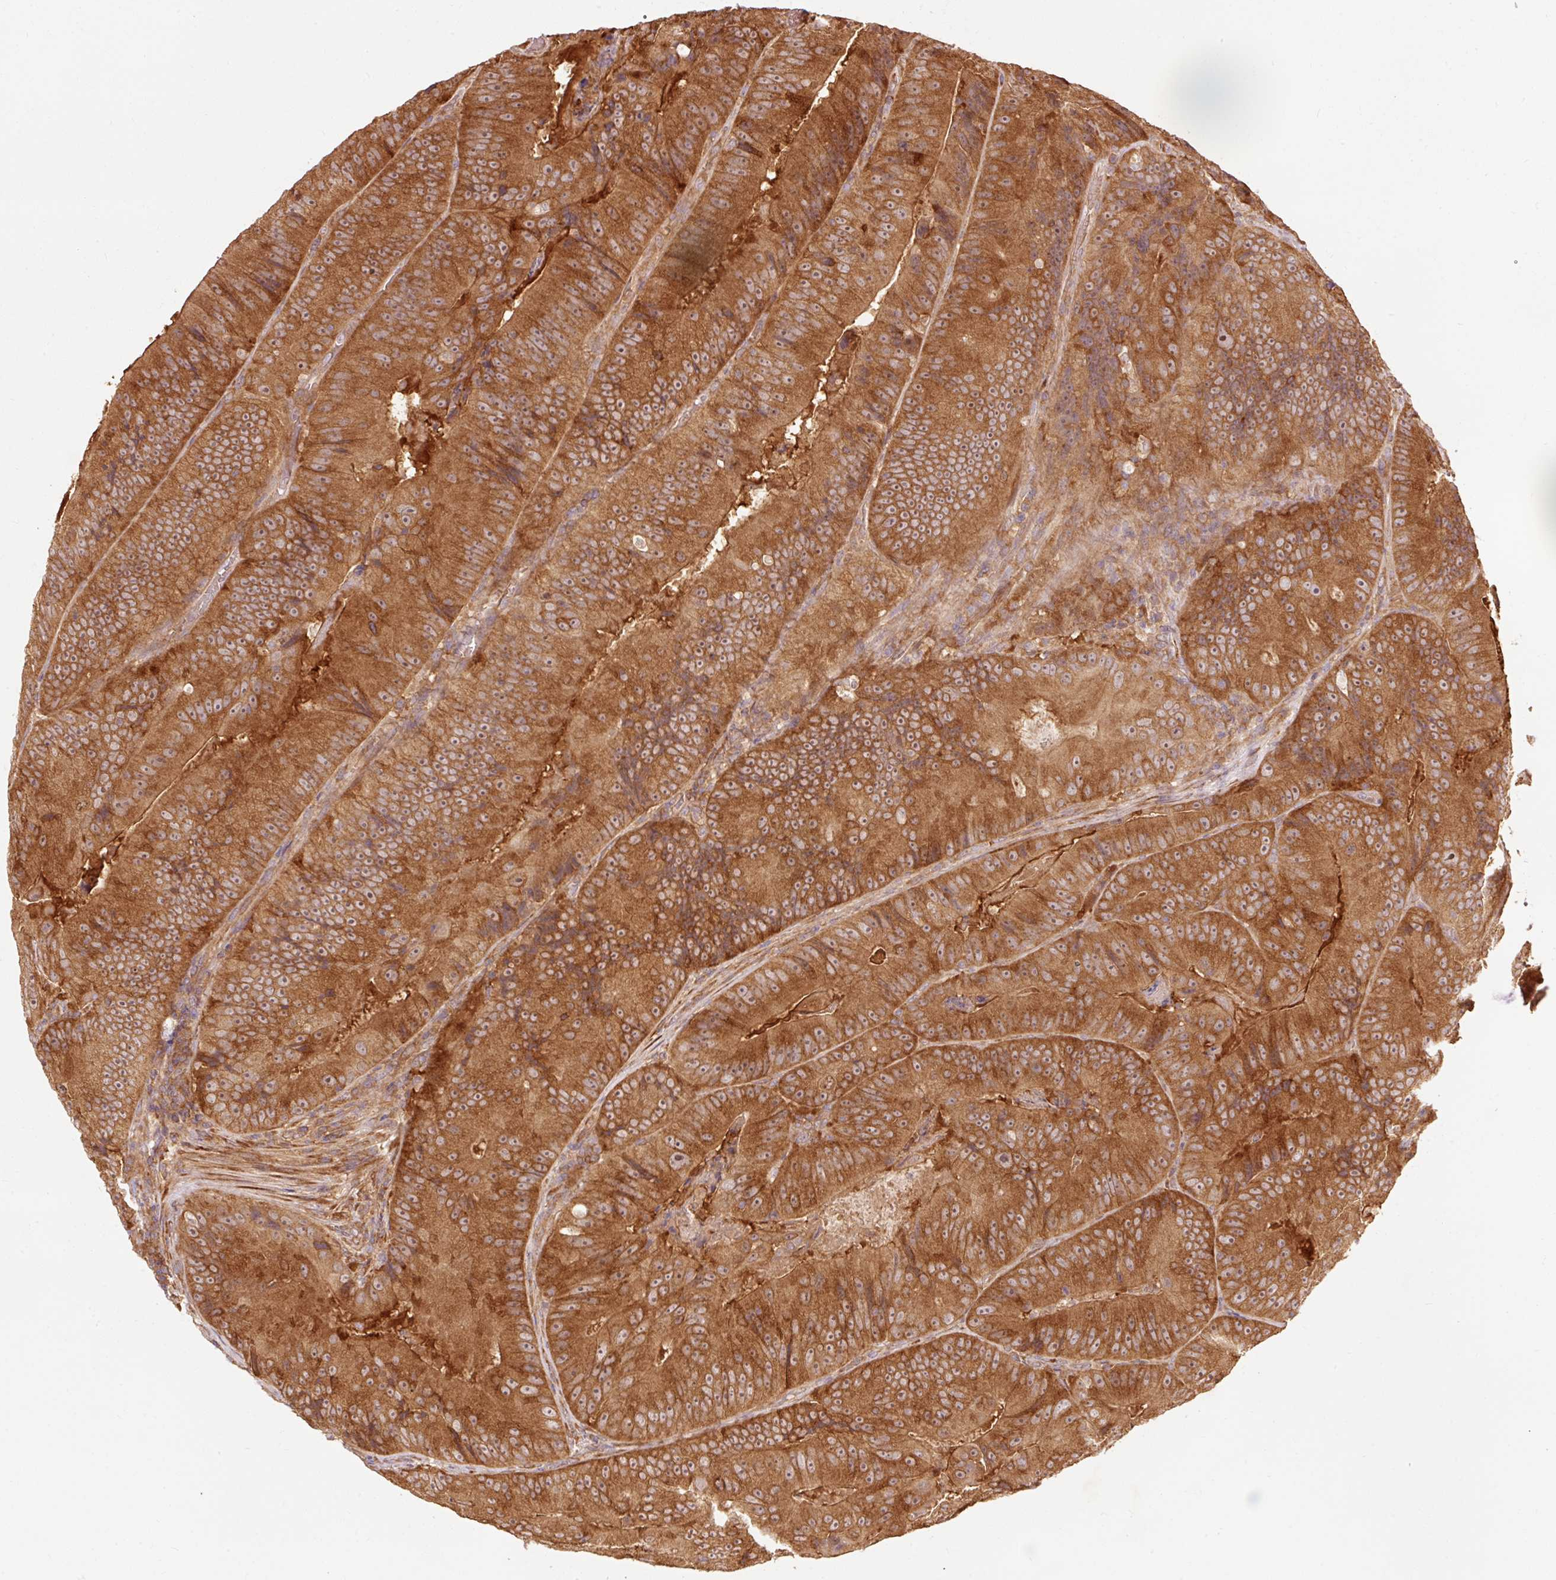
{"staining": {"intensity": "strong", "quantity": ">75%", "location": "cytoplasmic/membranous,nuclear"}, "tissue": "colorectal cancer", "cell_type": "Tumor cells", "image_type": "cancer", "snomed": [{"axis": "morphology", "description": "Adenocarcinoma, NOS"}, {"axis": "topography", "description": "Colon"}], "caption": "Tumor cells demonstrate strong cytoplasmic/membranous and nuclear expression in about >75% of cells in colorectal cancer.", "gene": "PDAP1", "patient": {"sex": "female", "age": 86}}